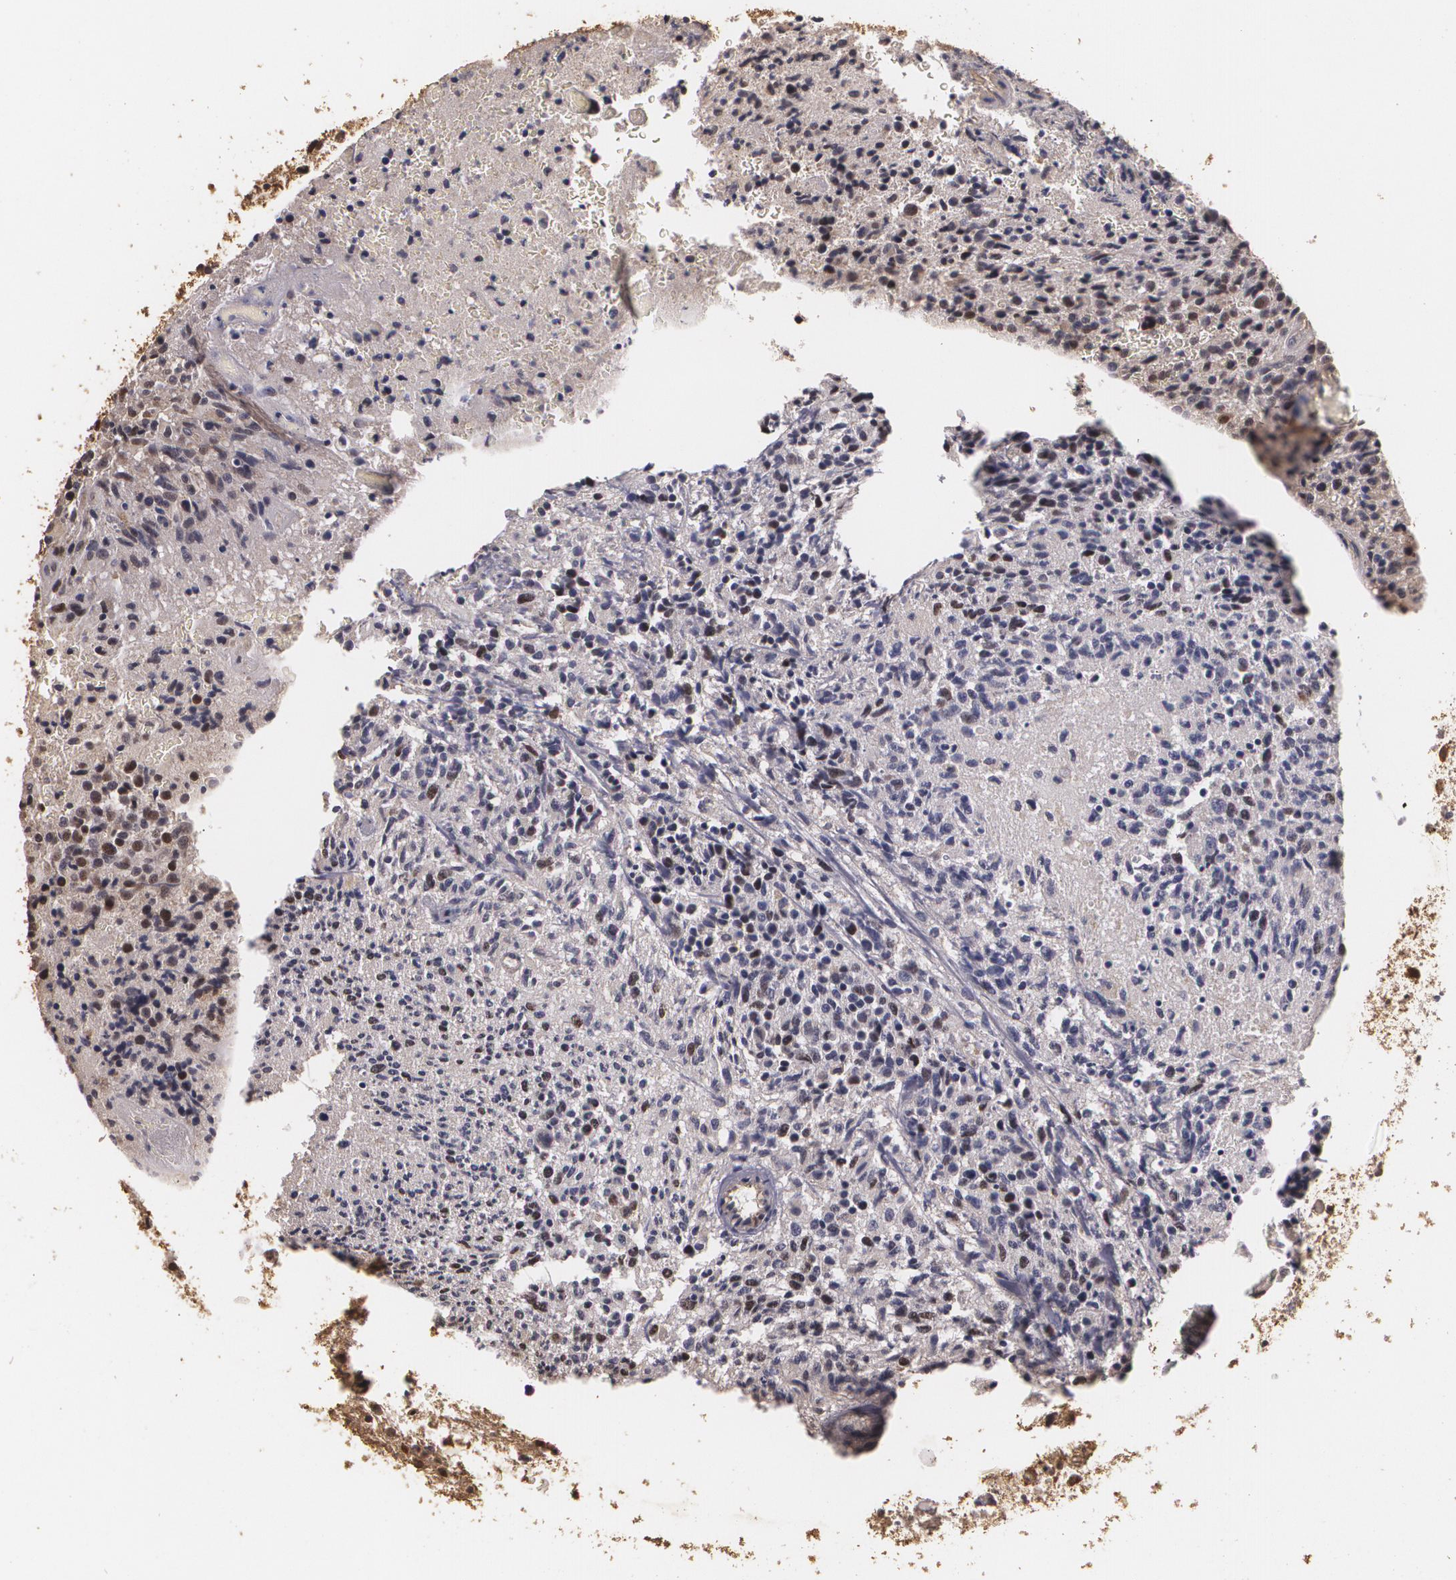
{"staining": {"intensity": "moderate", "quantity": "25%-75%", "location": "cytoplasmic/membranous,nuclear"}, "tissue": "glioma", "cell_type": "Tumor cells", "image_type": "cancer", "snomed": [{"axis": "morphology", "description": "Glioma, malignant, High grade"}, {"axis": "topography", "description": "Brain"}], "caption": "A histopathology image of human glioma stained for a protein shows moderate cytoplasmic/membranous and nuclear brown staining in tumor cells.", "gene": "BRCA1", "patient": {"sex": "male", "age": 36}}